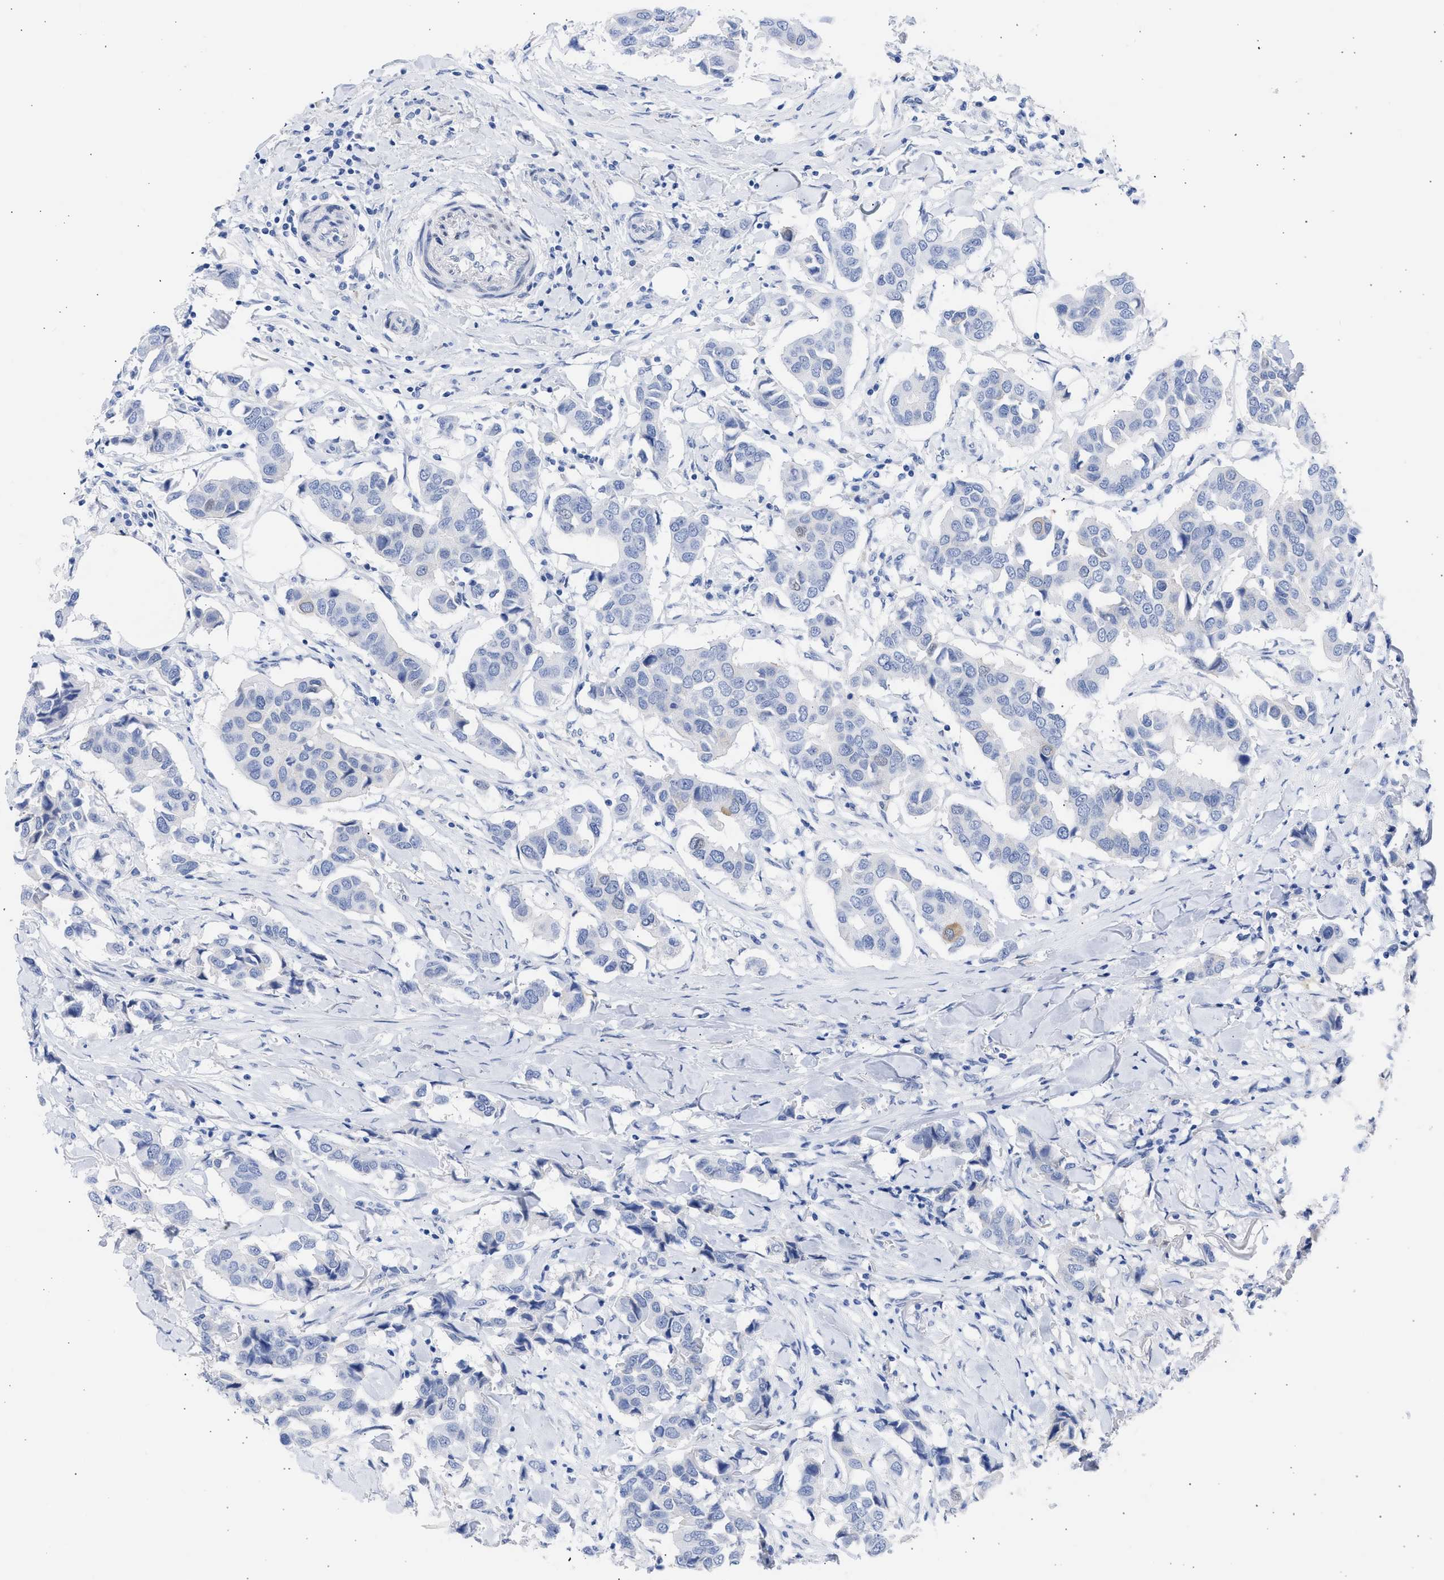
{"staining": {"intensity": "negative", "quantity": "none", "location": "none"}, "tissue": "breast cancer", "cell_type": "Tumor cells", "image_type": "cancer", "snomed": [{"axis": "morphology", "description": "Duct carcinoma"}, {"axis": "topography", "description": "Breast"}], "caption": "Immunohistochemical staining of breast cancer (invasive ductal carcinoma) reveals no significant staining in tumor cells.", "gene": "RSPH1", "patient": {"sex": "female", "age": 80}}